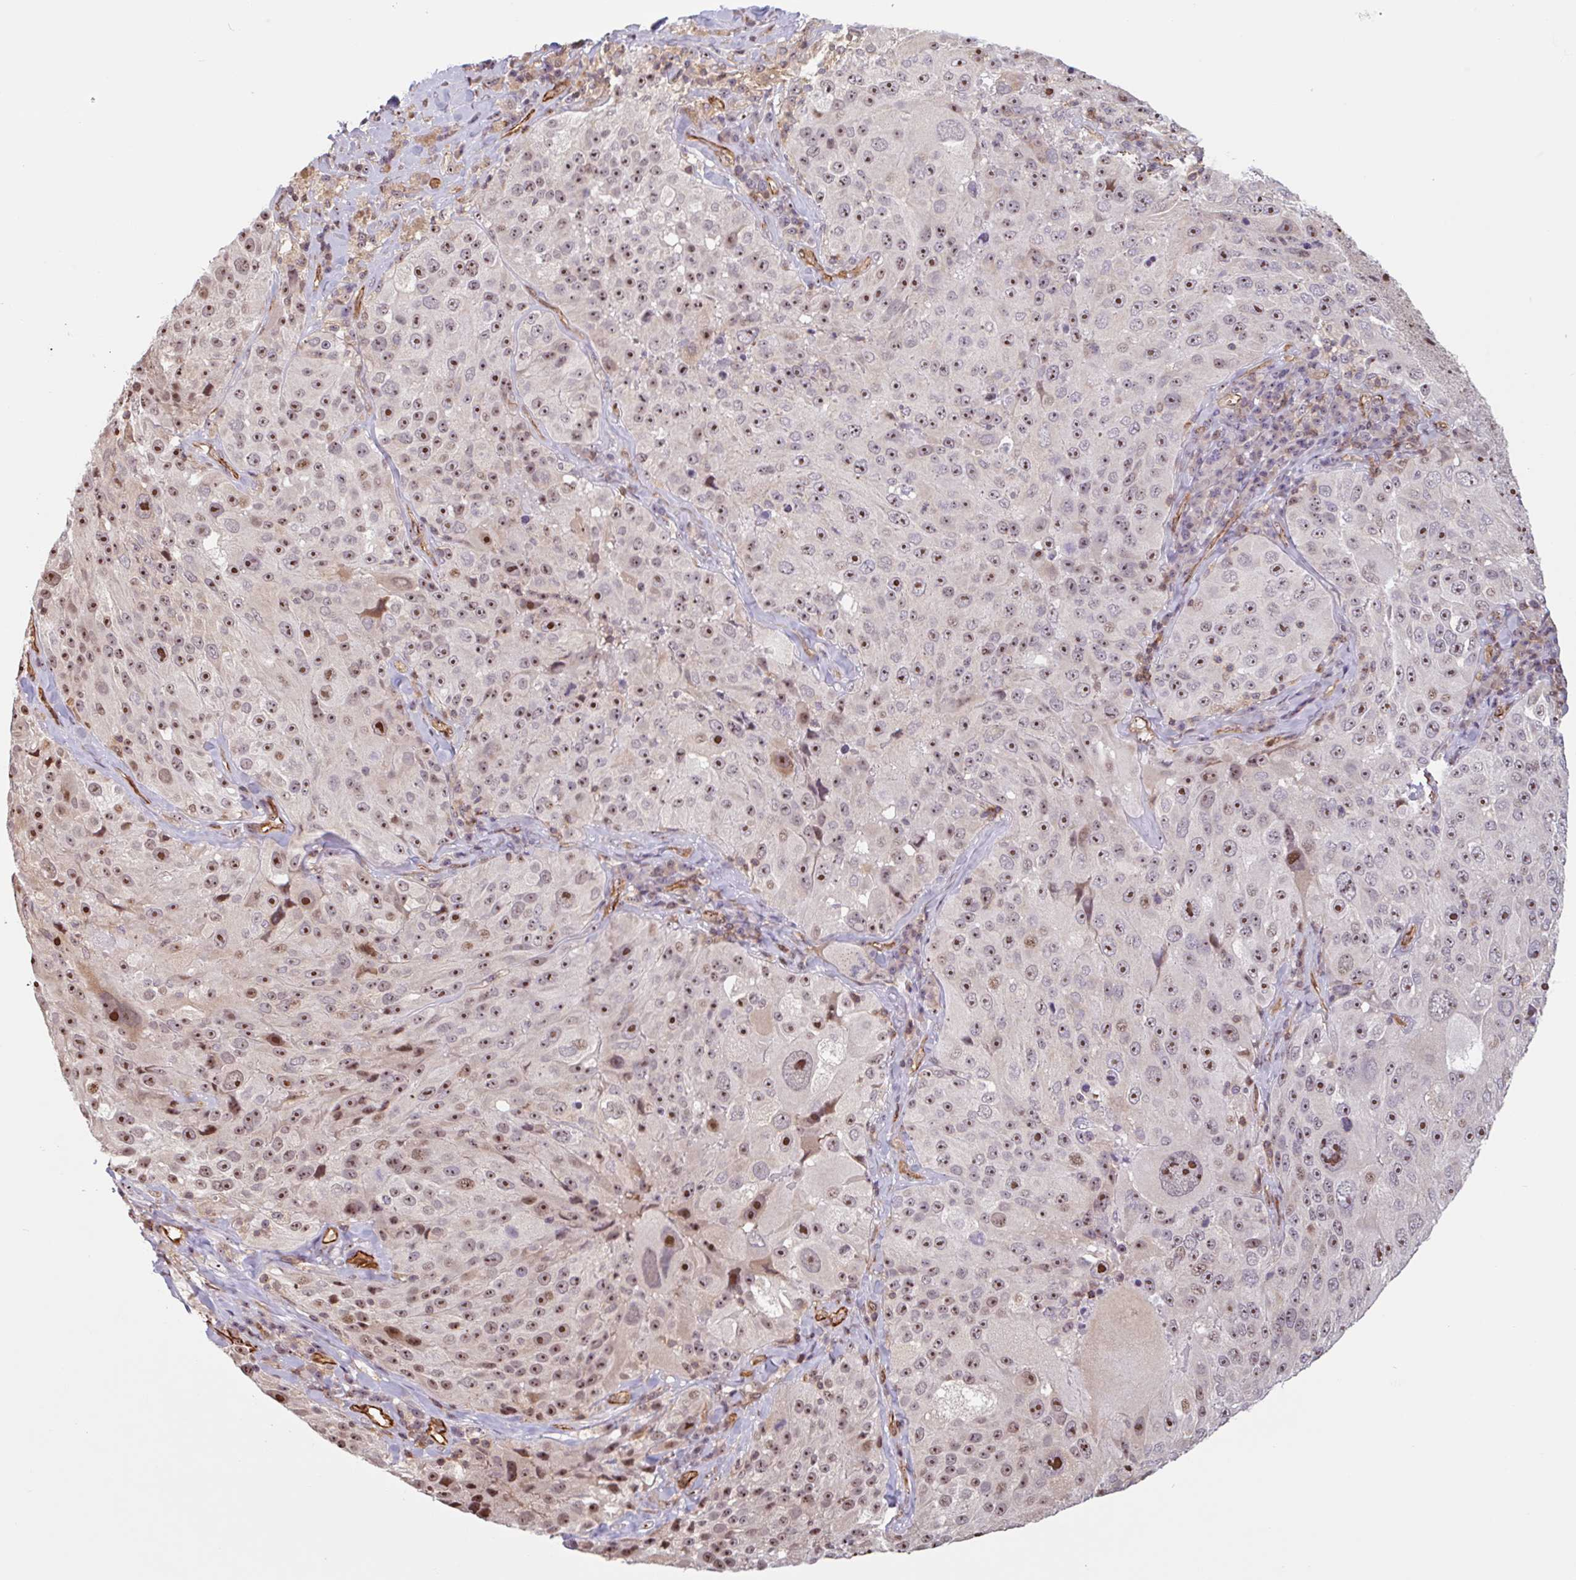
{"staining": {"intensity": "moderate", "quantity": ">75%", "location": "nuclear"}, "tissue": "melanoma", "cell_type": "Tumor cells", "image_type": "cancer", "snomed": [{"axis": "morphology", "description": "Malignant melanoma, Metastatic site"}, {"axis": "topography", "description": "Lymph node"}], "caption": "Human malignant melanoma (metastatic site) stained with a protein marker demonstrates moderate staining in tumor cells.", "gene": "ZNF689", "patient": {"sex": "male", "age": 62}}